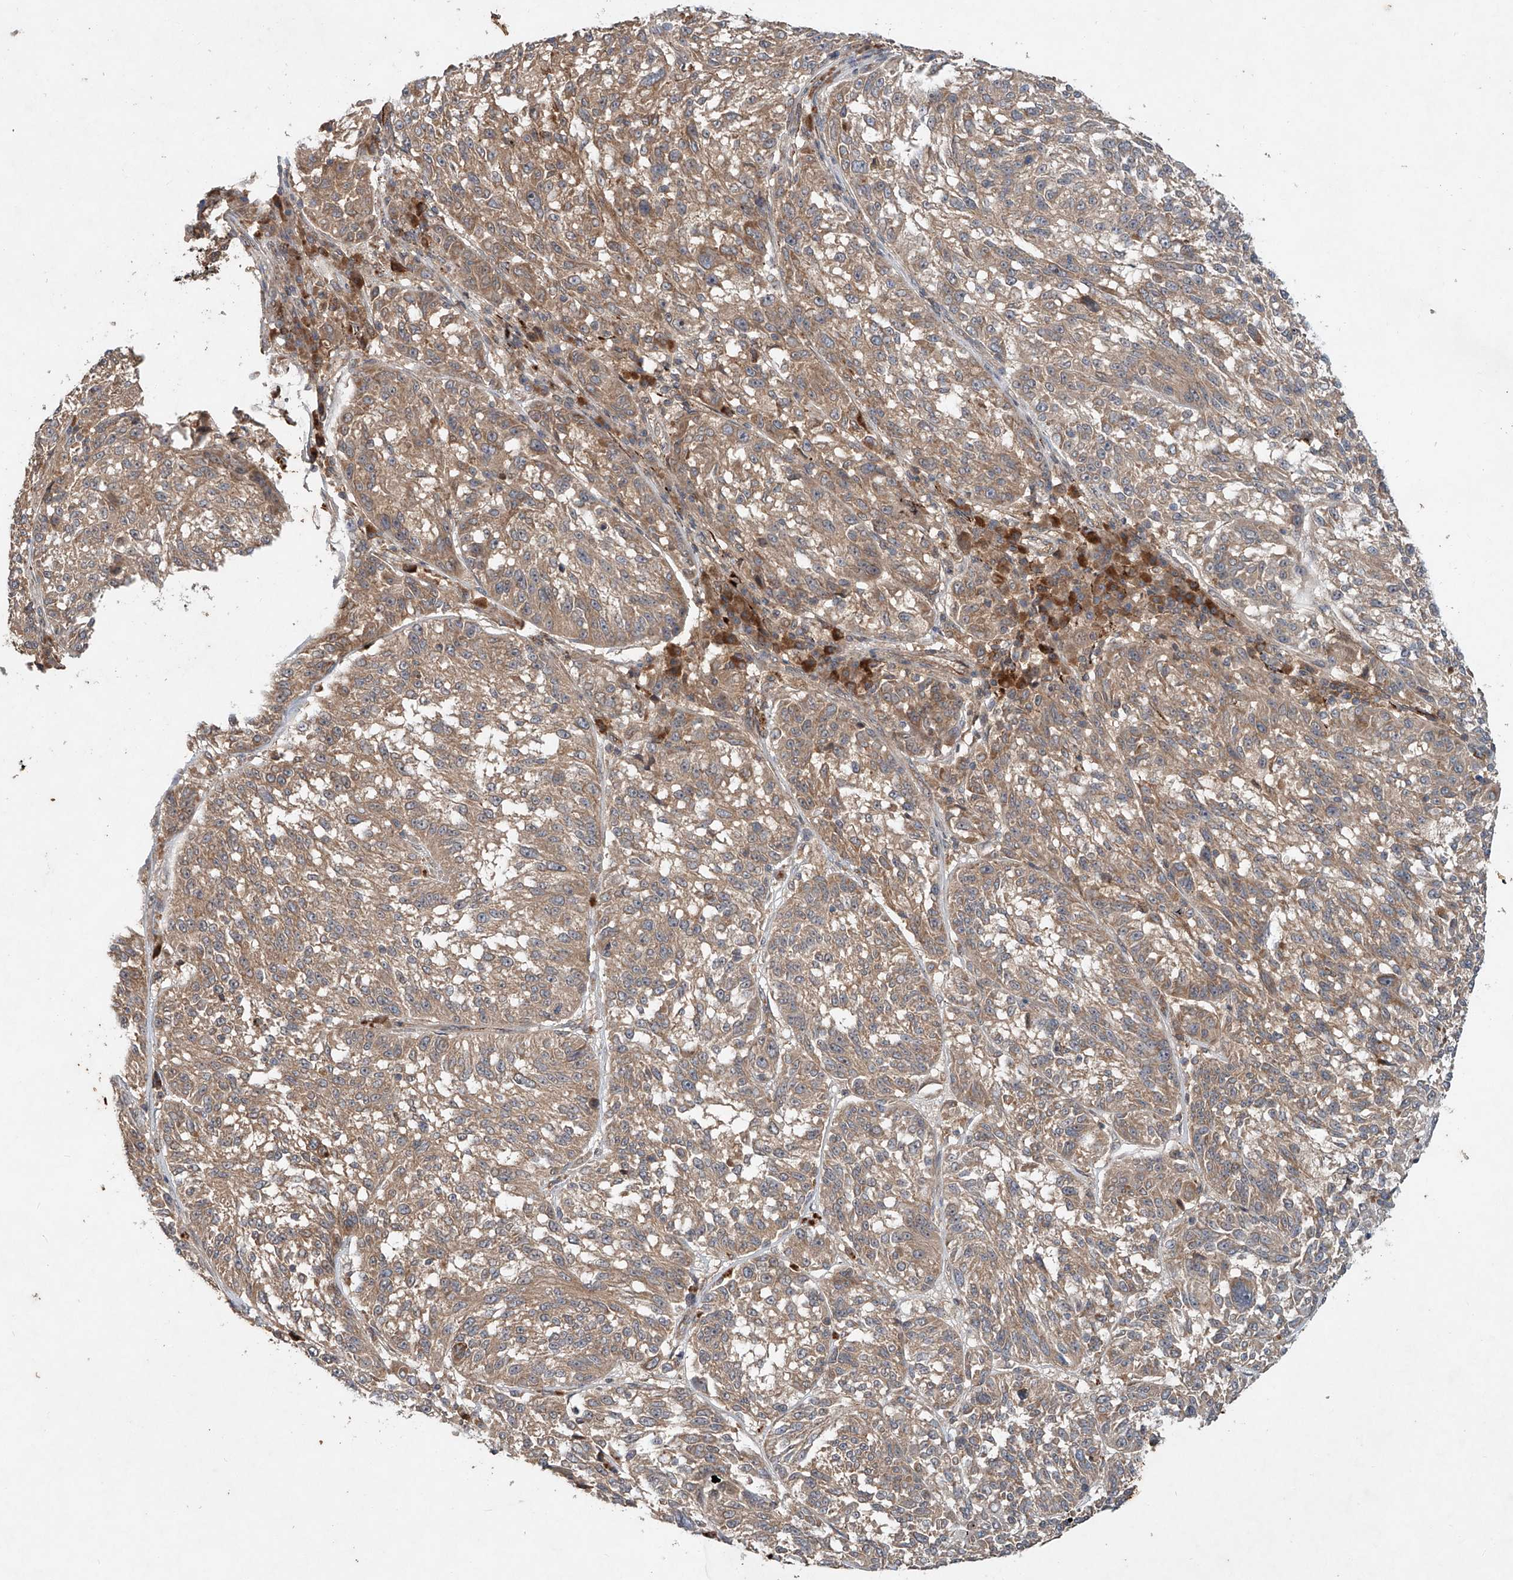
{"staining": {"intensity": "weak", "quantity": ">75%", "location": "cytoplasmic/membranous"}, "tissue": "melanoma", "cell_type": "Tumor cells", "image_type": "cancer", "snomed": [{"axis": "morphology", "description": "Malignant melanoma, NOS"}, {"axis": "topography", "description": "Skin"}], "caption": "A high-resolution image shows immunohistochemistry staining of melanoma, which exhibits weak cytoplasmic/membranous staining in approximately >75% of tumor cells. The staining is performed using DAB brown chromogen to label protein expression. The nuclei are counter-stained blue using hematoxylin.", "gene": "IER5", "patient": {"sex": "male", "age": 53}}